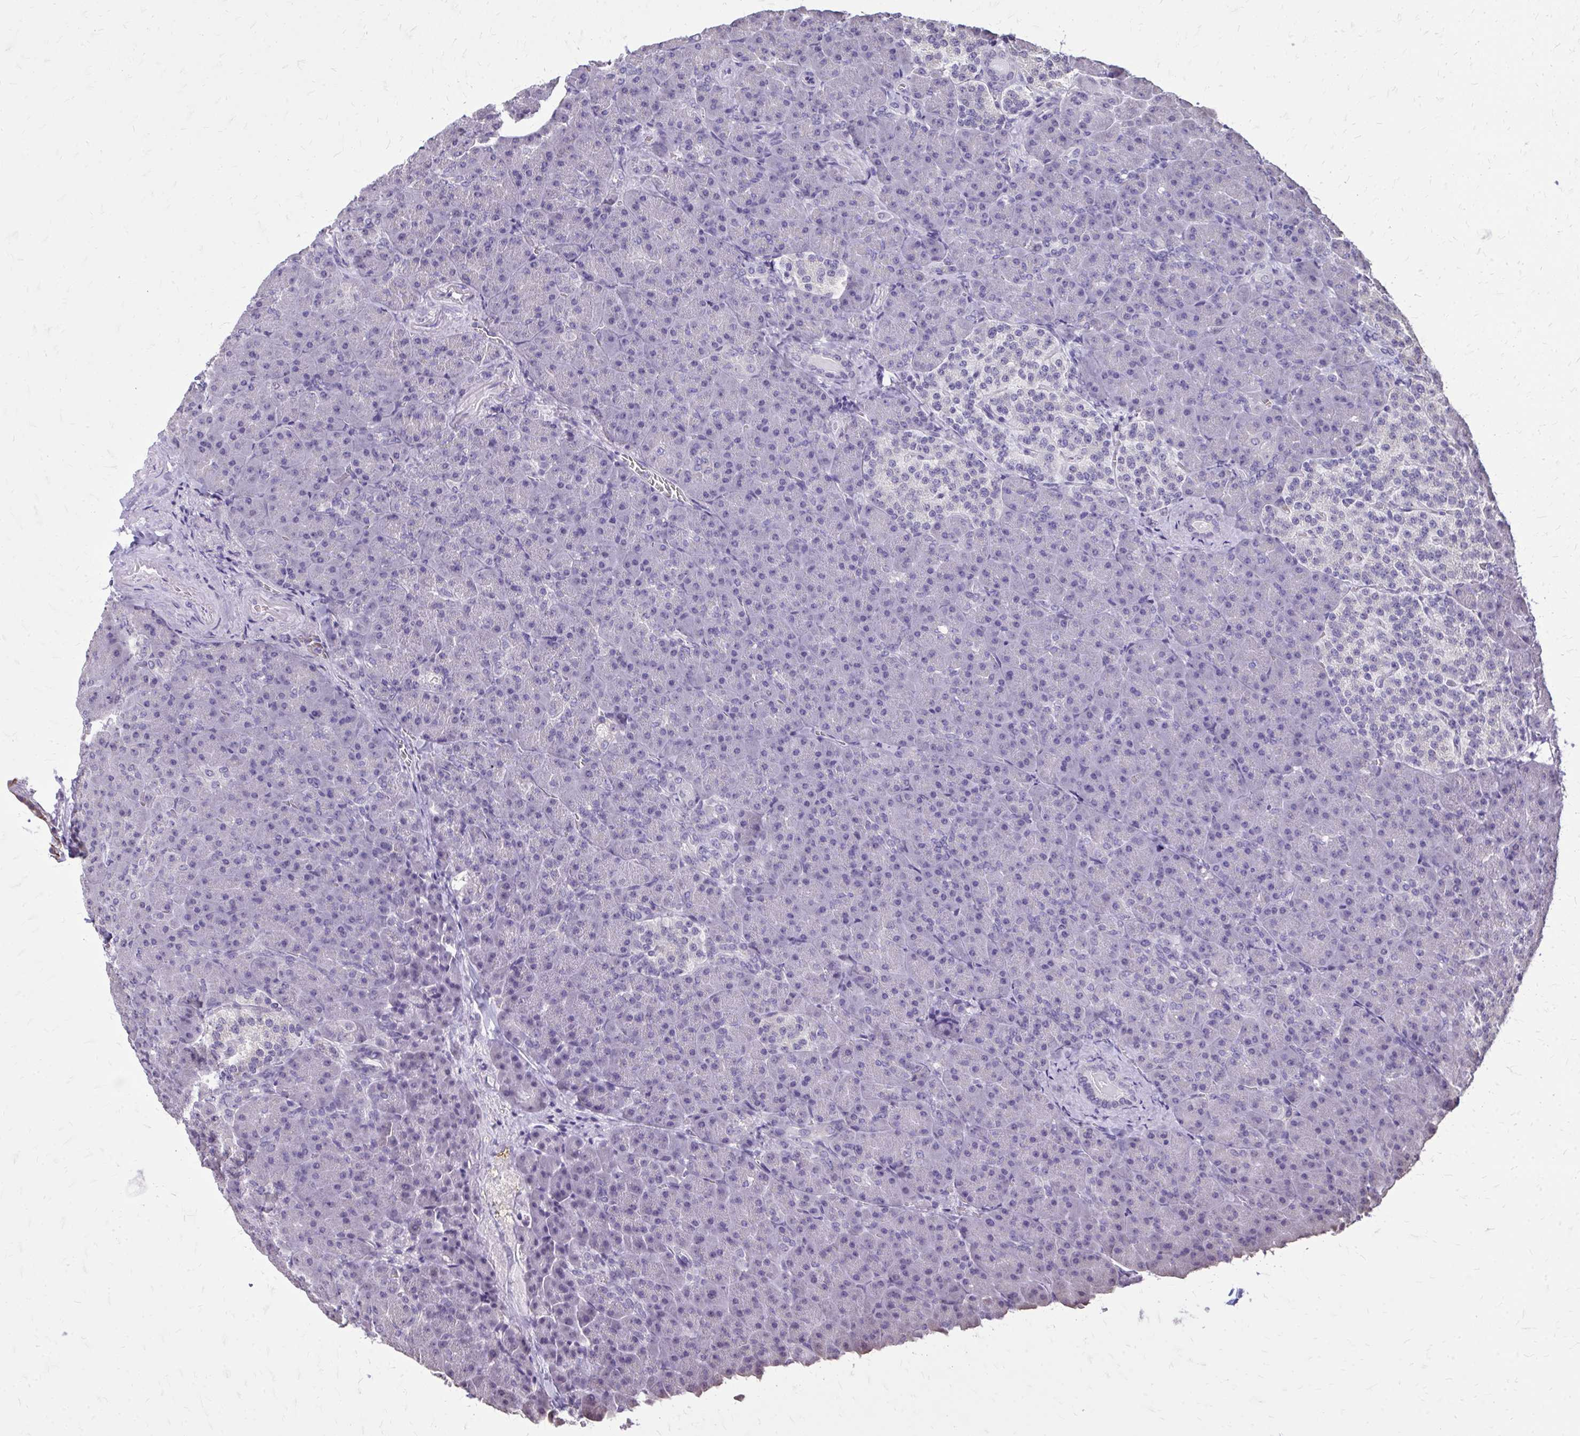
{"staining": {"intensity": "negative", "quantity": "none", "location": "none"}, "tissue": "pancreas", "cell_type": "Exocrine glandular cells", "image_type": "normal", "snomed": [{"axis": "morphology", "description": "Normal tissue, NOS"}, {"axis": "topography", "description": "Pancreas"}], "caption": "Exocrine glandular cells are negative for protein expression in benign human pancreas. (Stains: DAB (3,3'-diaminobenzidine) immunohistochemistry (IHC) with hematoxylin counter stain, Microscopy: brightfield microscopy at high magnification).", "gene": "AKAP5", "patient": {"sex": "female", "age": 74}}